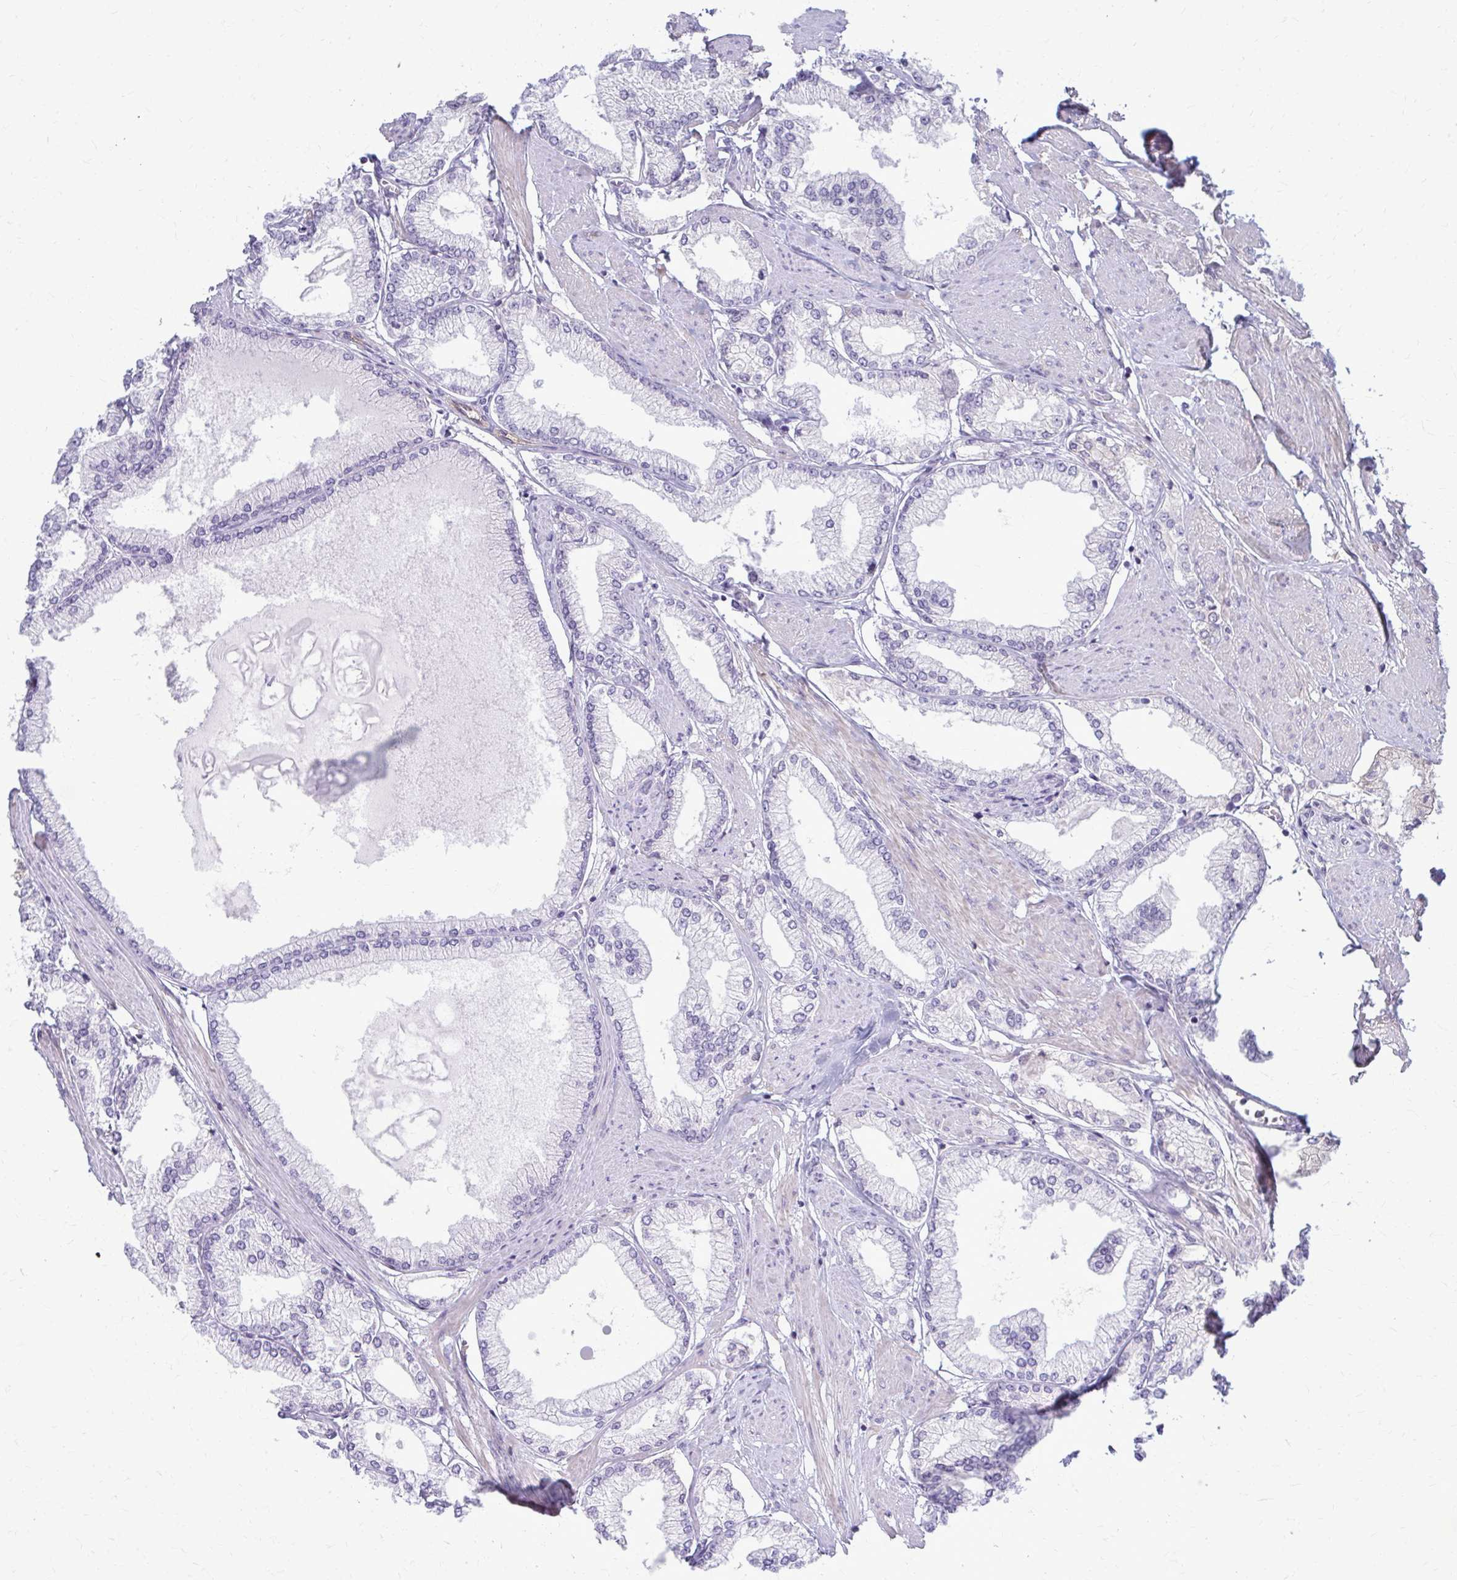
{"staining": {"intensity": "negative", "quantity": "none", "location": "none"}, "tissue": "prostate cancer", "cell_type": "Tumor cells", "image_type": "cancer", "snomed": [{"axis": "morphology", "description": "Adenocarcinoma, High grade"}, {"axis": "topography", "description": "Prostate"}], "caption": "Tumor cells are negative for protein expression in human adenocarcinoma (high-grade) (prostate).", "gene": "MCRIP2", "patient": {"sex": "male", "age": 68}}